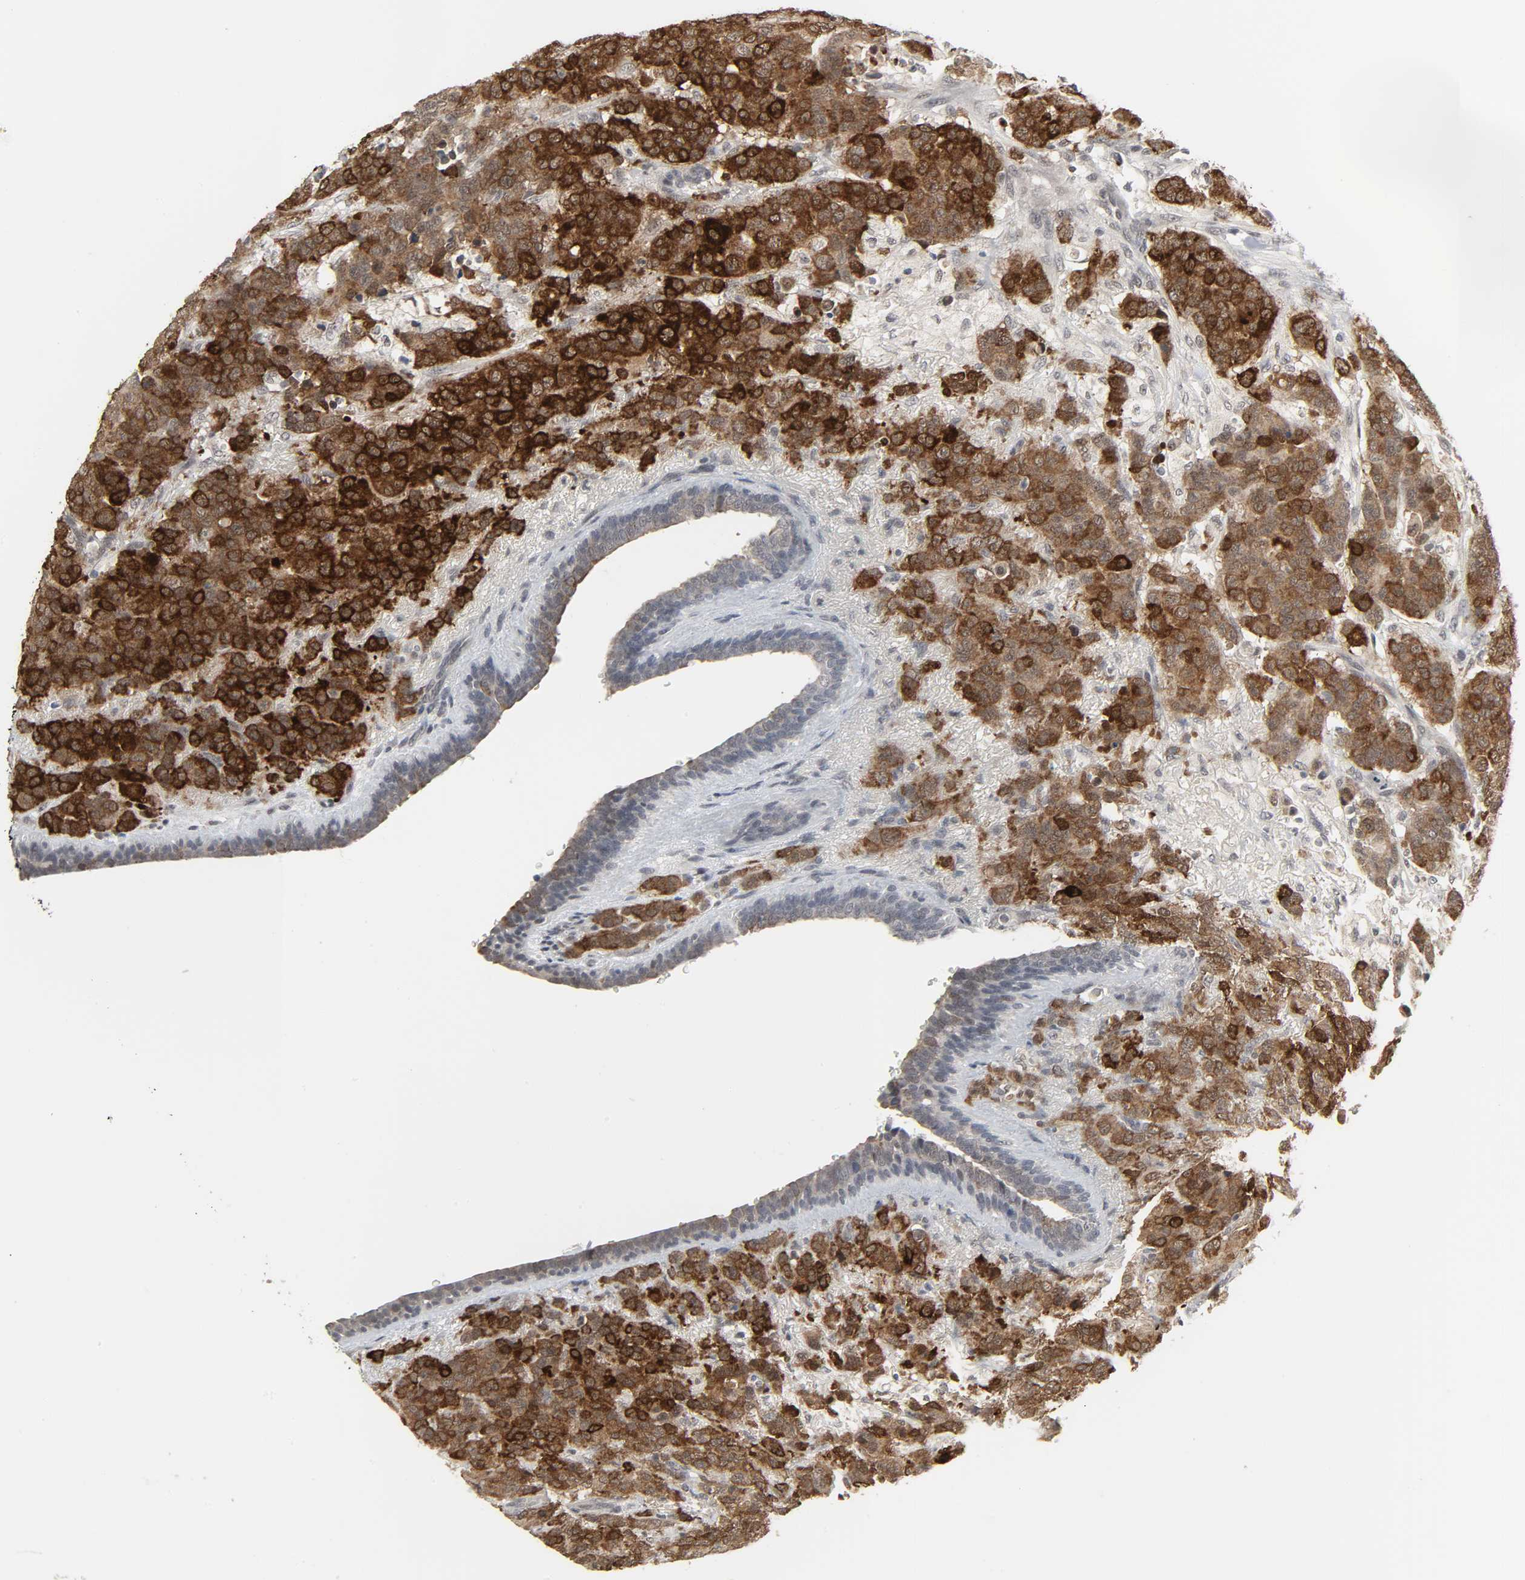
{"staining": {"intensity": "strong", "quantity": ">75%", "location": "cytoplasmic/membranous"}, "tissue": "breast cancer", "cell_type": "Tumor cells", "image_type": "cancer", "snomed": [{"axis": "morphology", "description": "Duct carcinoma"}, {"axis": "topography", "description": "Breast"}], "caption": "There is high levels of strong cytoplasmic/membranous staining in tumor cells of breast infiltrating ductal carcinoma, as demonstrated by immunohistochemical staining (brown color).", "gene": "MUC1", "patient": {"sex": "female", "age": 40}}